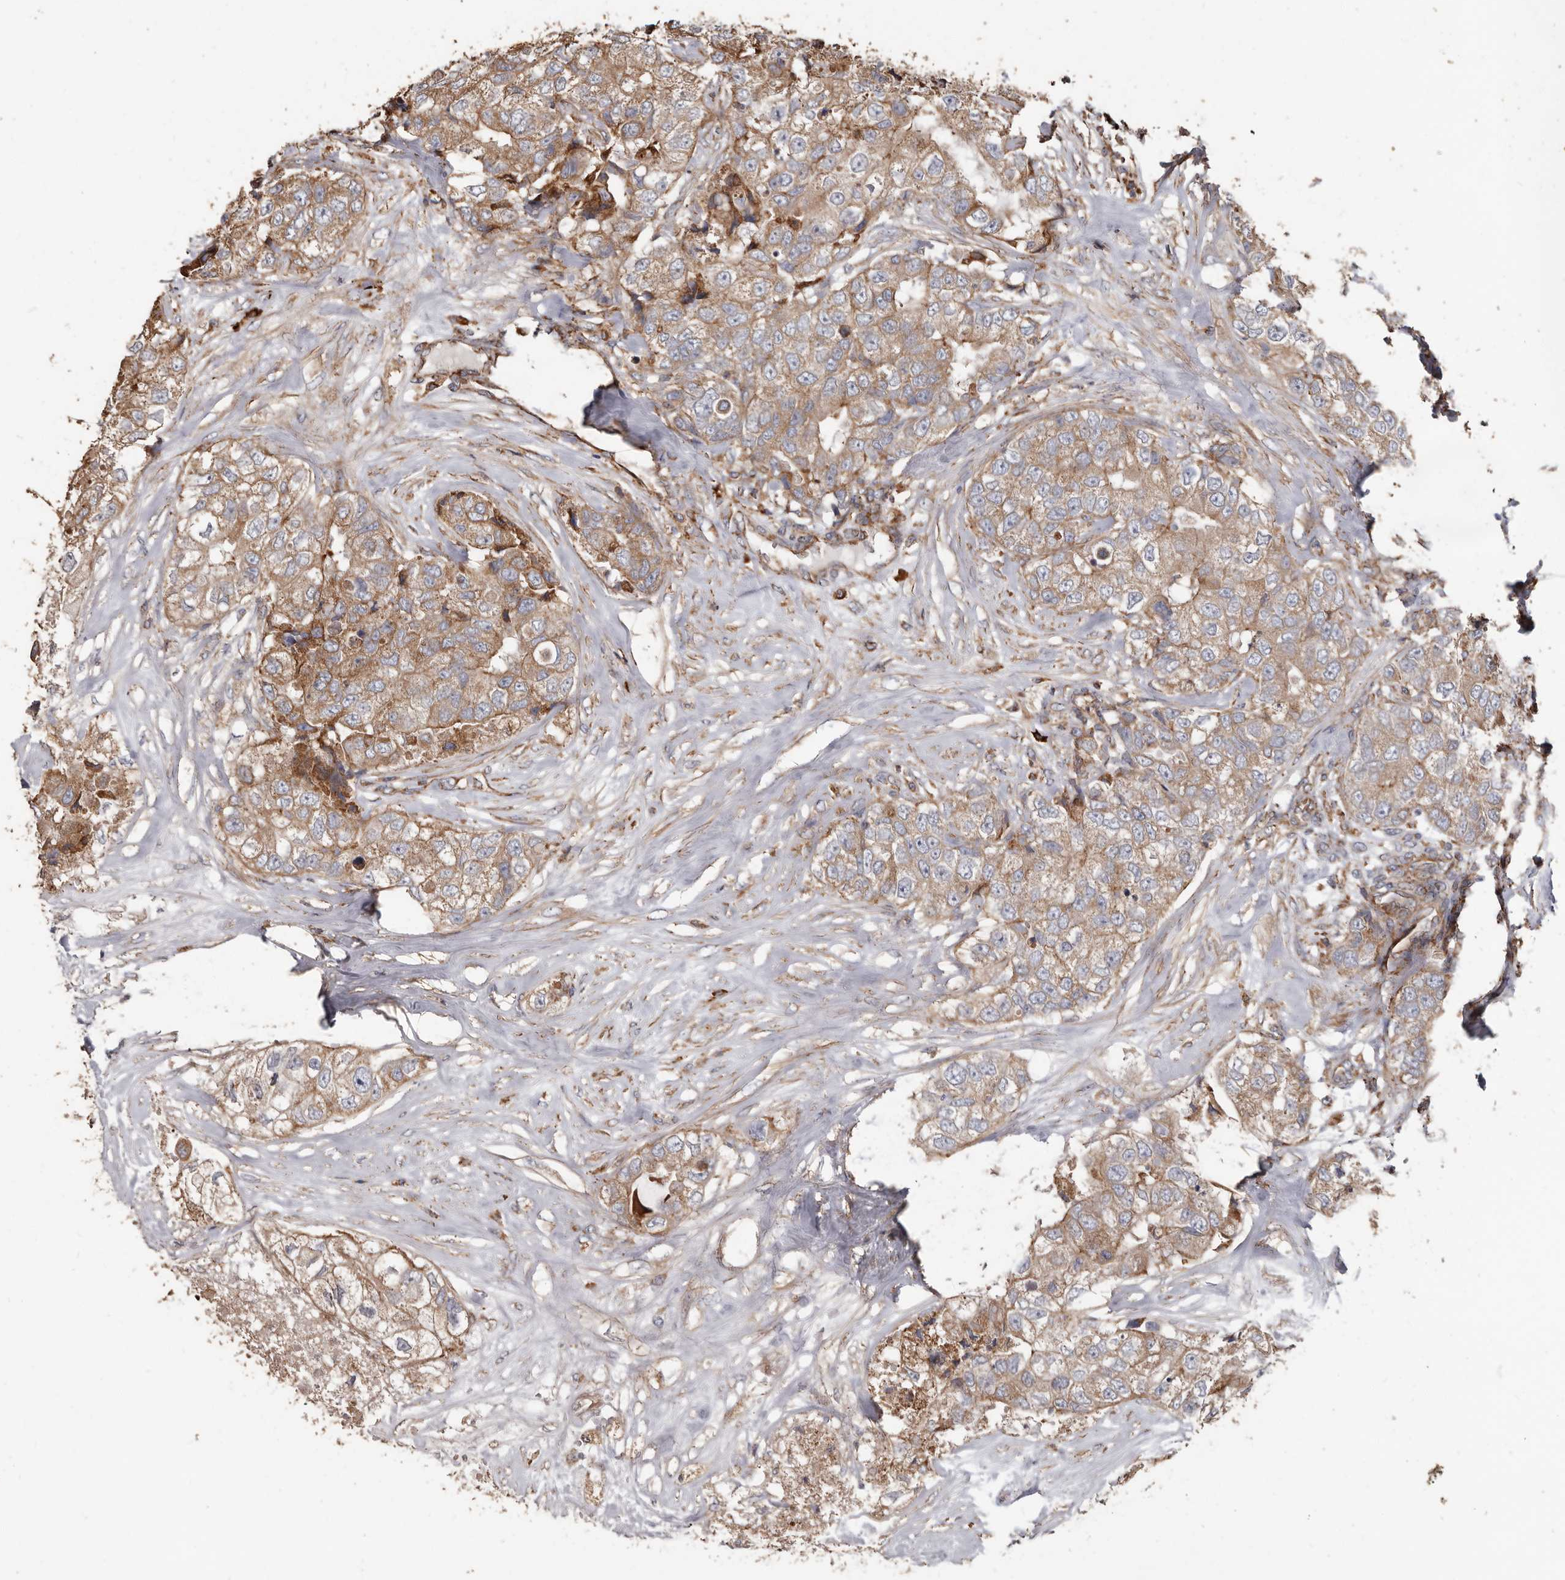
{"staining": {"intensity": "moderate", "quantity": ">75%", "location": "cytoplasmic/membranous"}, "tissue": "breast cancer", "cell_type": "Tumor cells", "image_type": "cancer", "snomed": [{"axis": "morphology", "description": "Duct carcinoma"}, {"axis": "topography", "description": "Breast"}], "caption": "Protein expression analysis of breast cancer (infiltrating ductal carcinoma) shows moderate cytoplasmic/membranous expression in about >75% of tumor cells. Using DAB (3,3'-diaminobenzidine) (brown) and hematoxylin (blue) stains, captured at high magnification using brightfield microscopy.", "gene": "OSGIN2", "patient": {"sex": "female", "age": 62}}